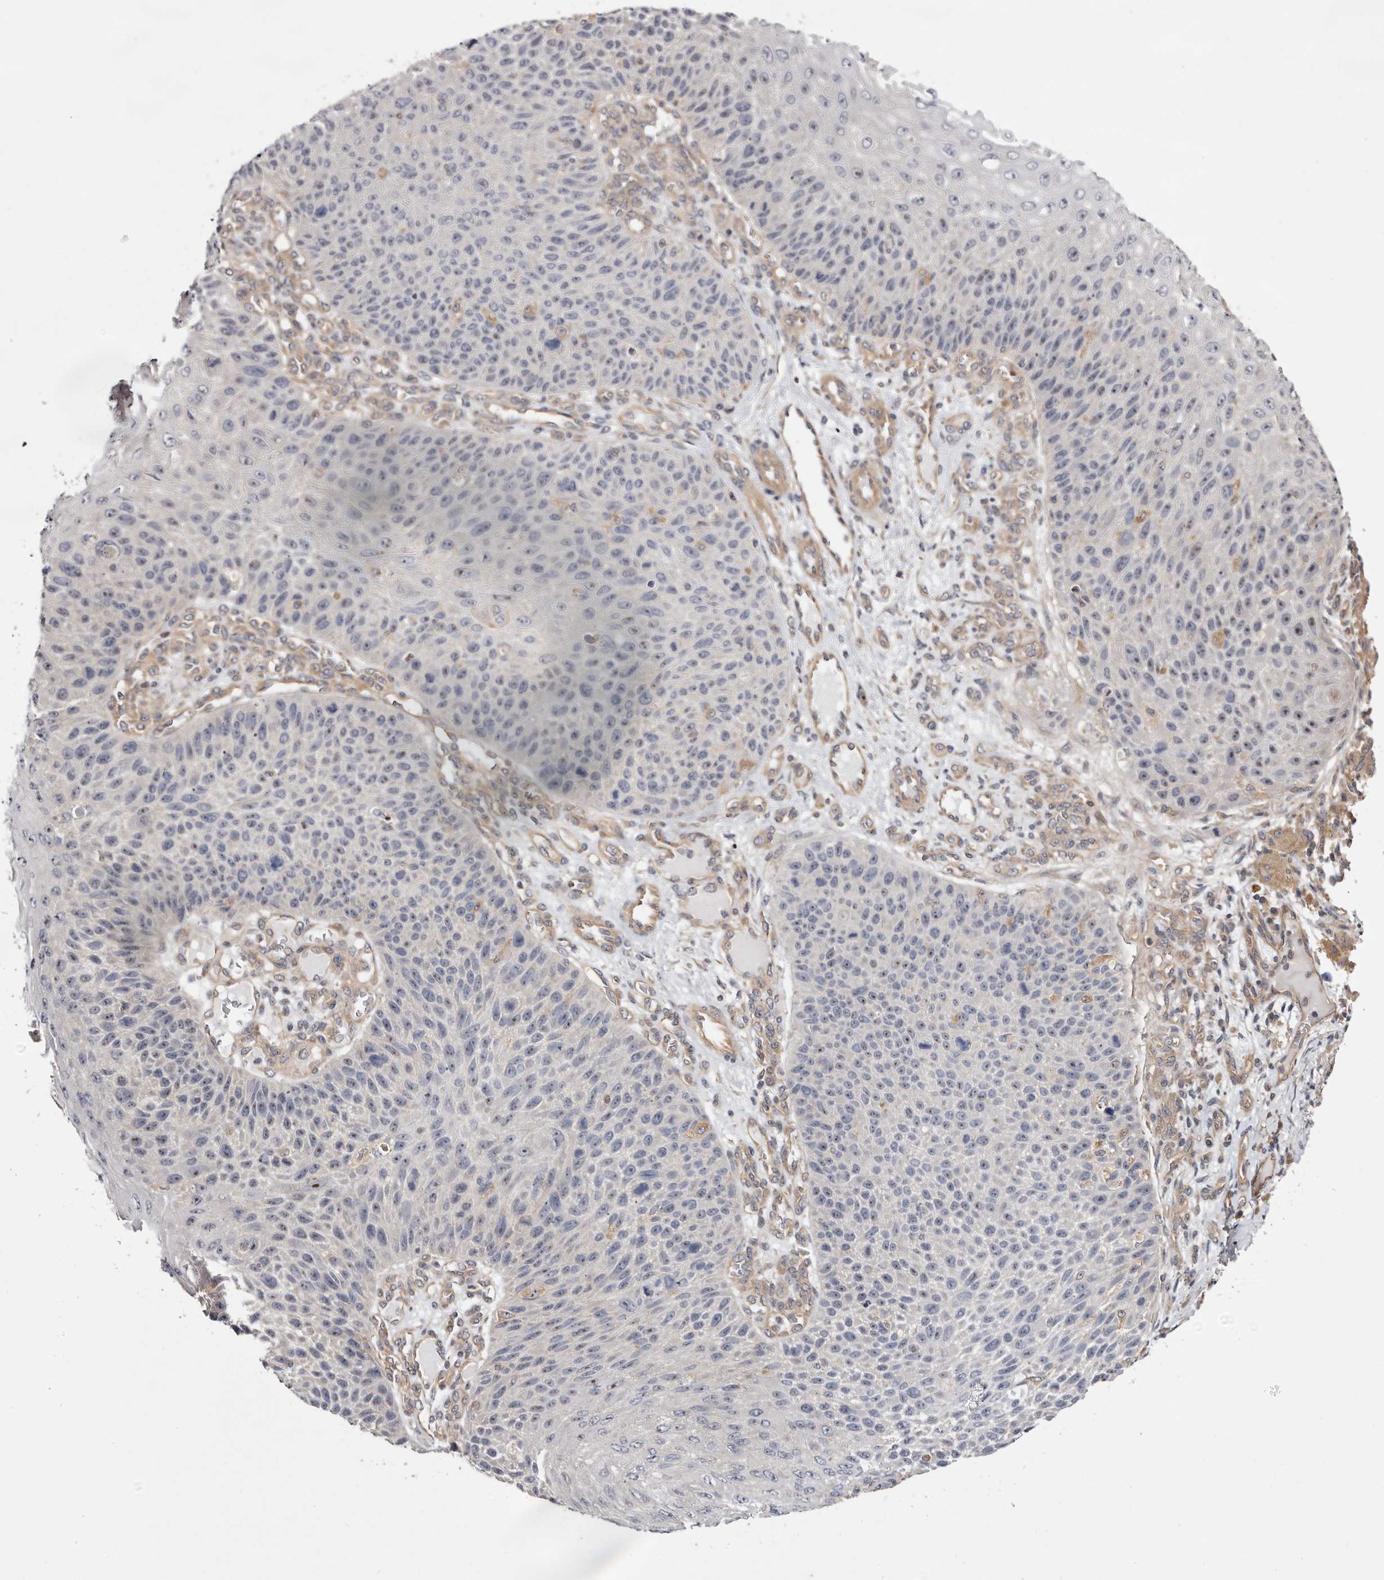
{"staining": {"intensity": "negative", "quantity": "none", "location": "none"}, "tissue": "skin cancer", "cell_type": "Tumor cells", "image_type": "cancer", "snomed": [{"axis": "morphology", "description": "Squamous cell carcinoma, NOS"}, {"axis": "topography", "description": "Skin"}], "caption": "This photomicrograph is of skin squamous cell carcinoma stained with immunohistochemistry (IHC) to label a protein in brown with the nuclei are counter-stained blue. There is no expression in tumor cells.", "gene": "PANK4", "patient": {"sex": "female", "age": 88}}